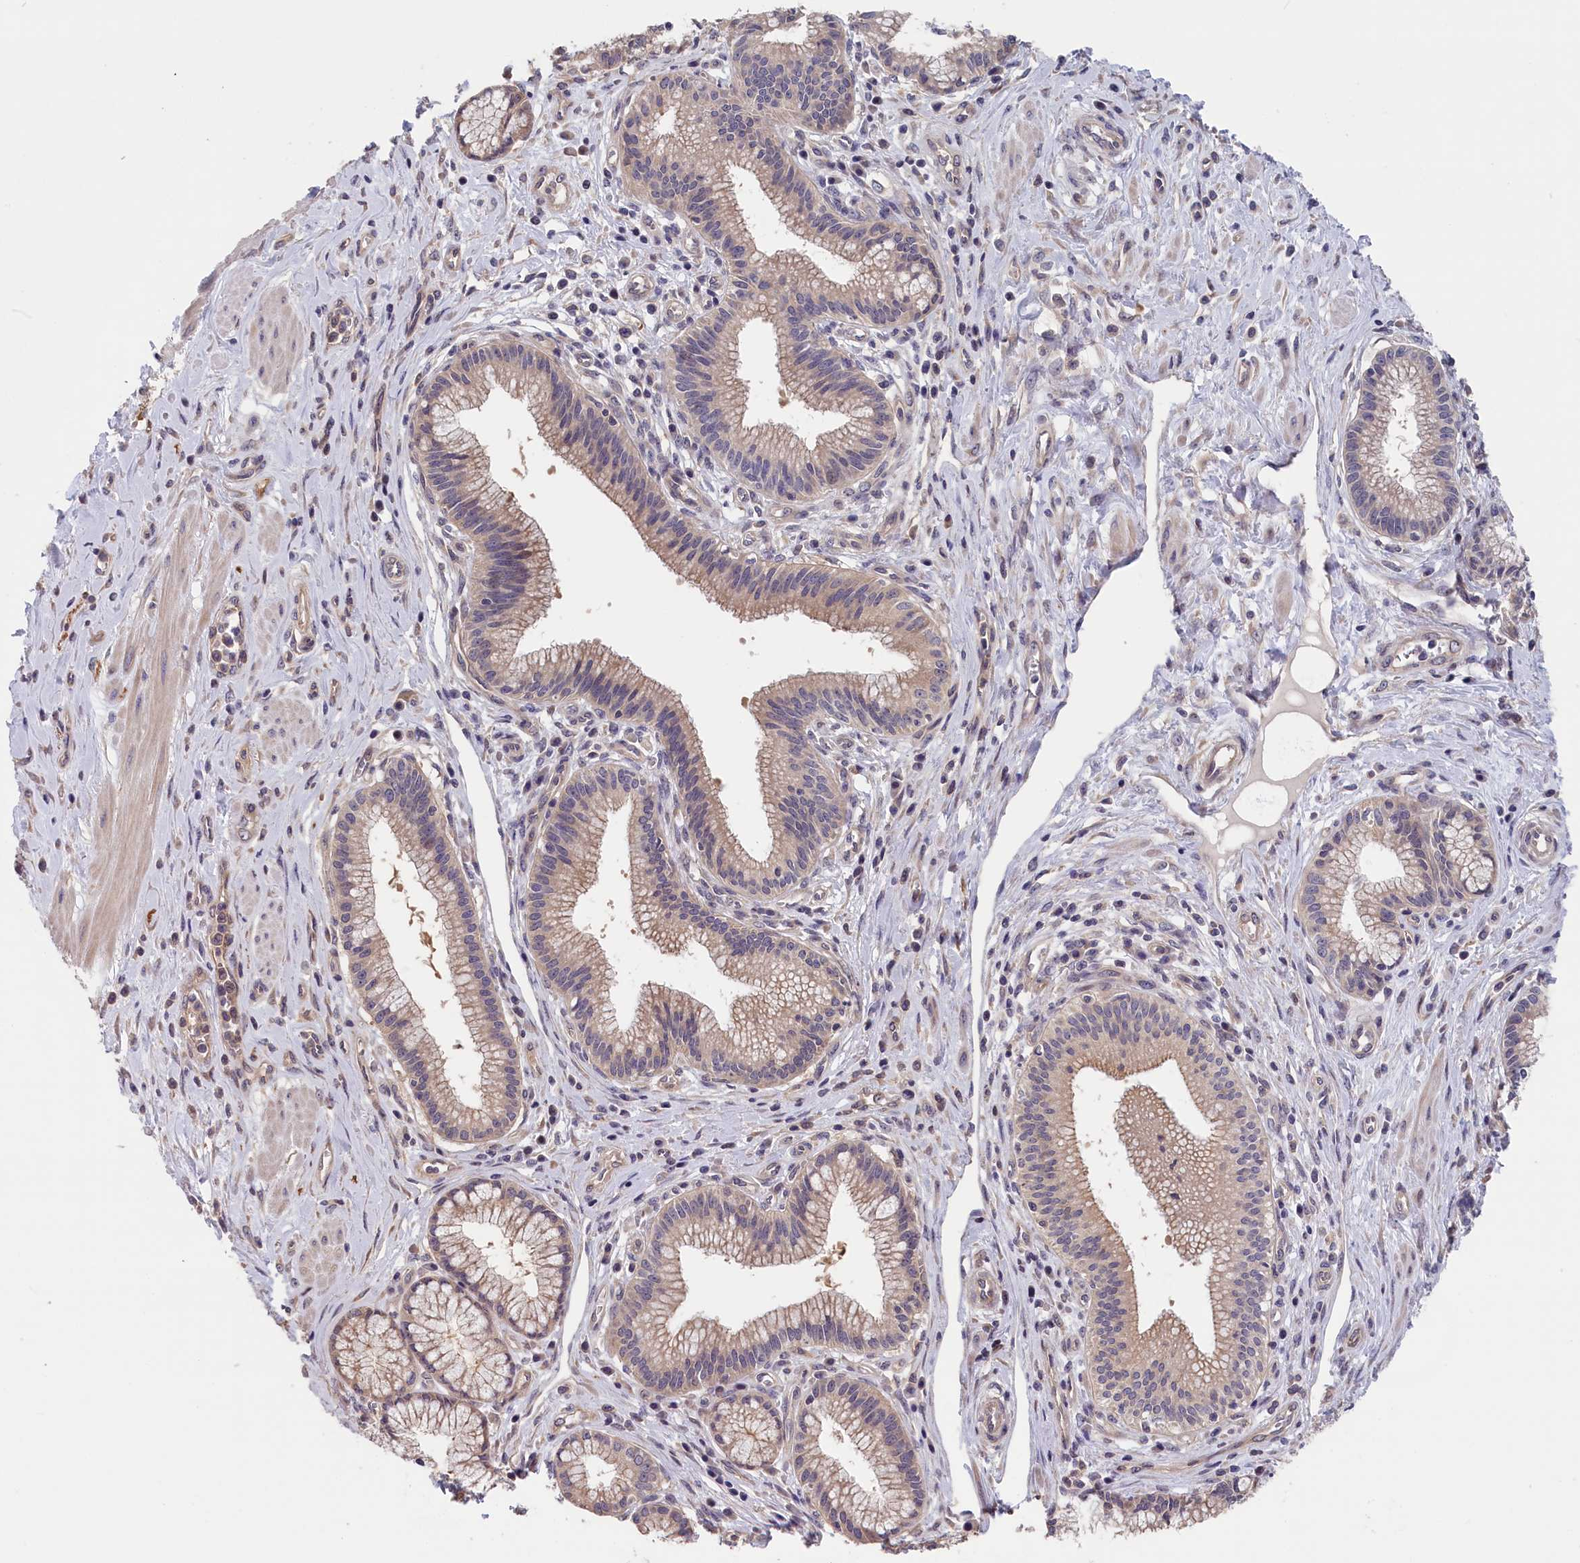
{"staining": {"intensity": "weak", "quantity": "25%-75%", "location": "cytoplasmic/membranous"}, "tissue": "pancreatic cancer", "cell_type": "Tumor cells", "image_type": "cancer", "snomed": [{"axis": "morphology", "description": "Adenocarcinoma, NOS"}, {"axis": "topography", "description": "Pancreas"}], "caption": "Brown immunohistochemical staining in human pancreatic cancer (adenocarcinoma) displays weak cytoplasmic/membranous expression in about 25%-75% of tumor cells.", "gene": "TMEM116", "patient": {"sex": "male", "age": 72}}